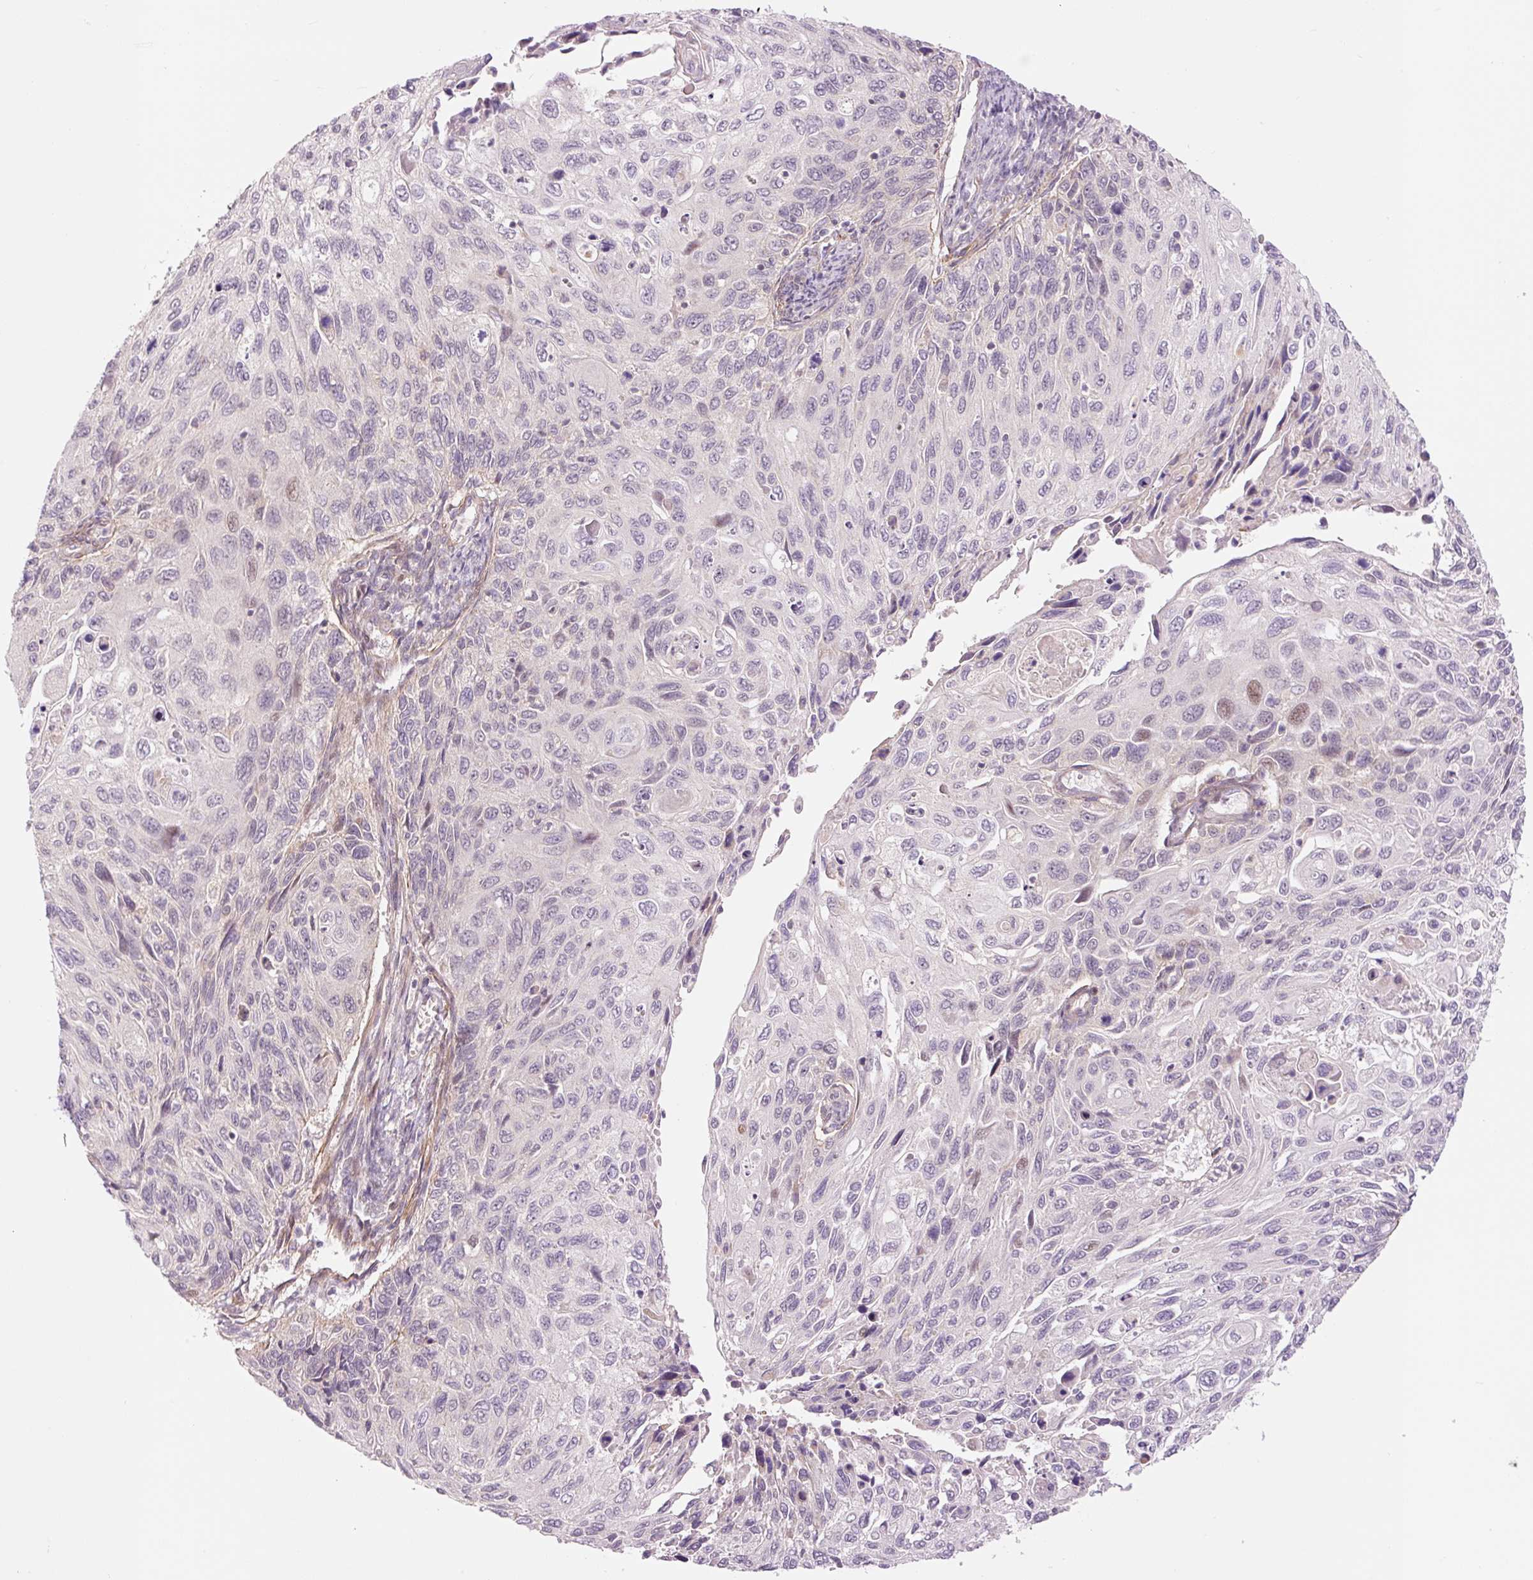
{"staining": {"intensity": "negative", "quantity": "none", "location": "none"}, "tissue": "cervical cancer", "cell_type": "Tumor cells", "image_type": "cancer", "snomed": [{"axis": "morphology", "description": "Squamous cell carcinoma, NOS"}, {"axis": "topography", "description": "Cervix"}], "caption": "Immunohistochemistry micrograph of cervical squamous cell carcinoma stained for a protein (brown), which shows no staining in tumor cells.", "gene": "SLC29A3", "patient": {"sex": "female", "age": 70}}